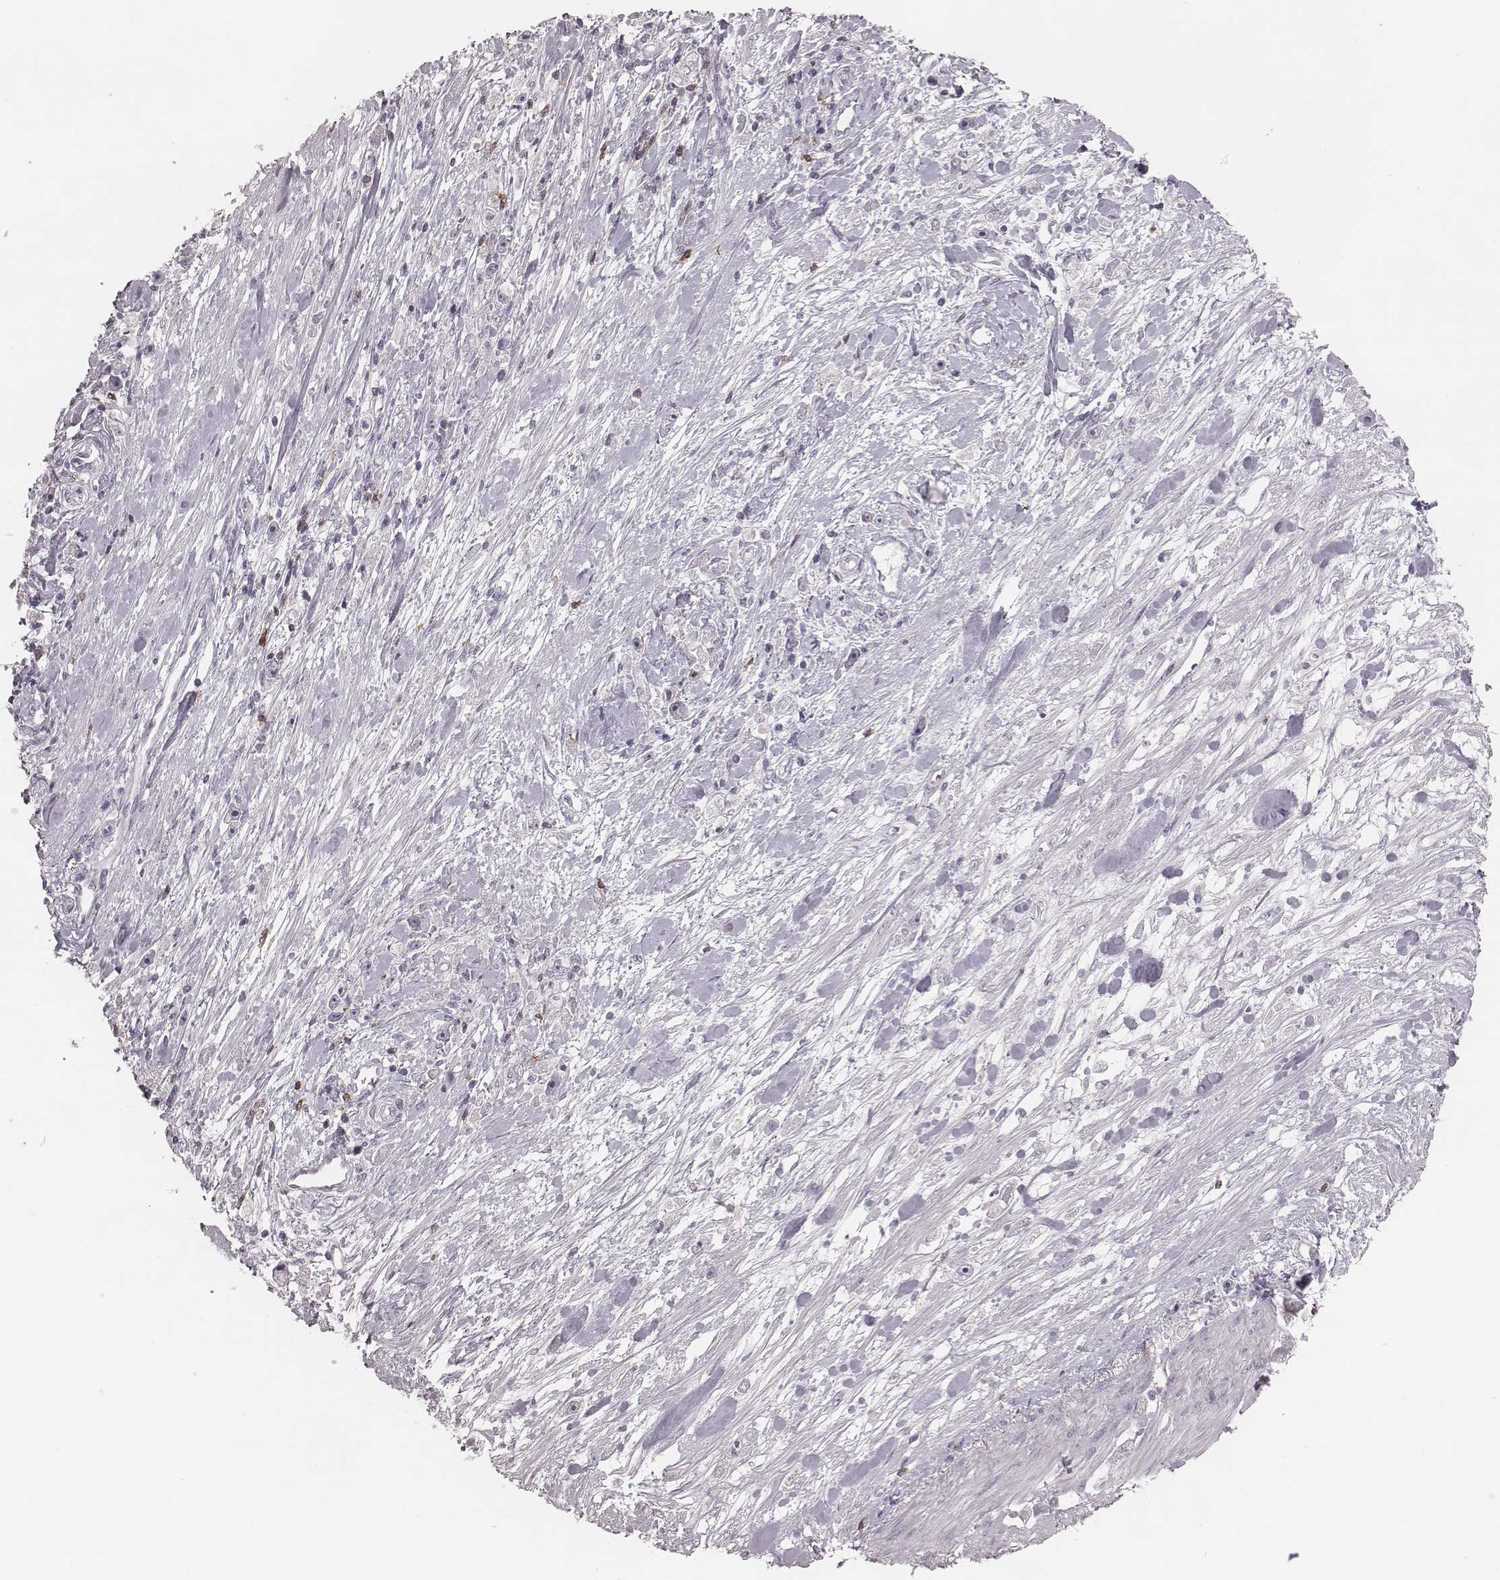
{"staining": {"intensity": "negative", "quantity": "none", "location": "none"}, "tissue": "stomach cancer", "cell_type": "Tumor cells", "image_type": "cancer", "snomed": [{"axis": "morphology", "description": "Adenocarcinoma, NOS"}, {"axis": "topography", "description": "Stomach"}], "caption": "Immunohistochemistry (IHC) of human stomach cancer (adenocarcinoma) reveals no staining in tumor cells.", "gene": "PDCD1", "patient": {"sex": "female", "age": 59}}